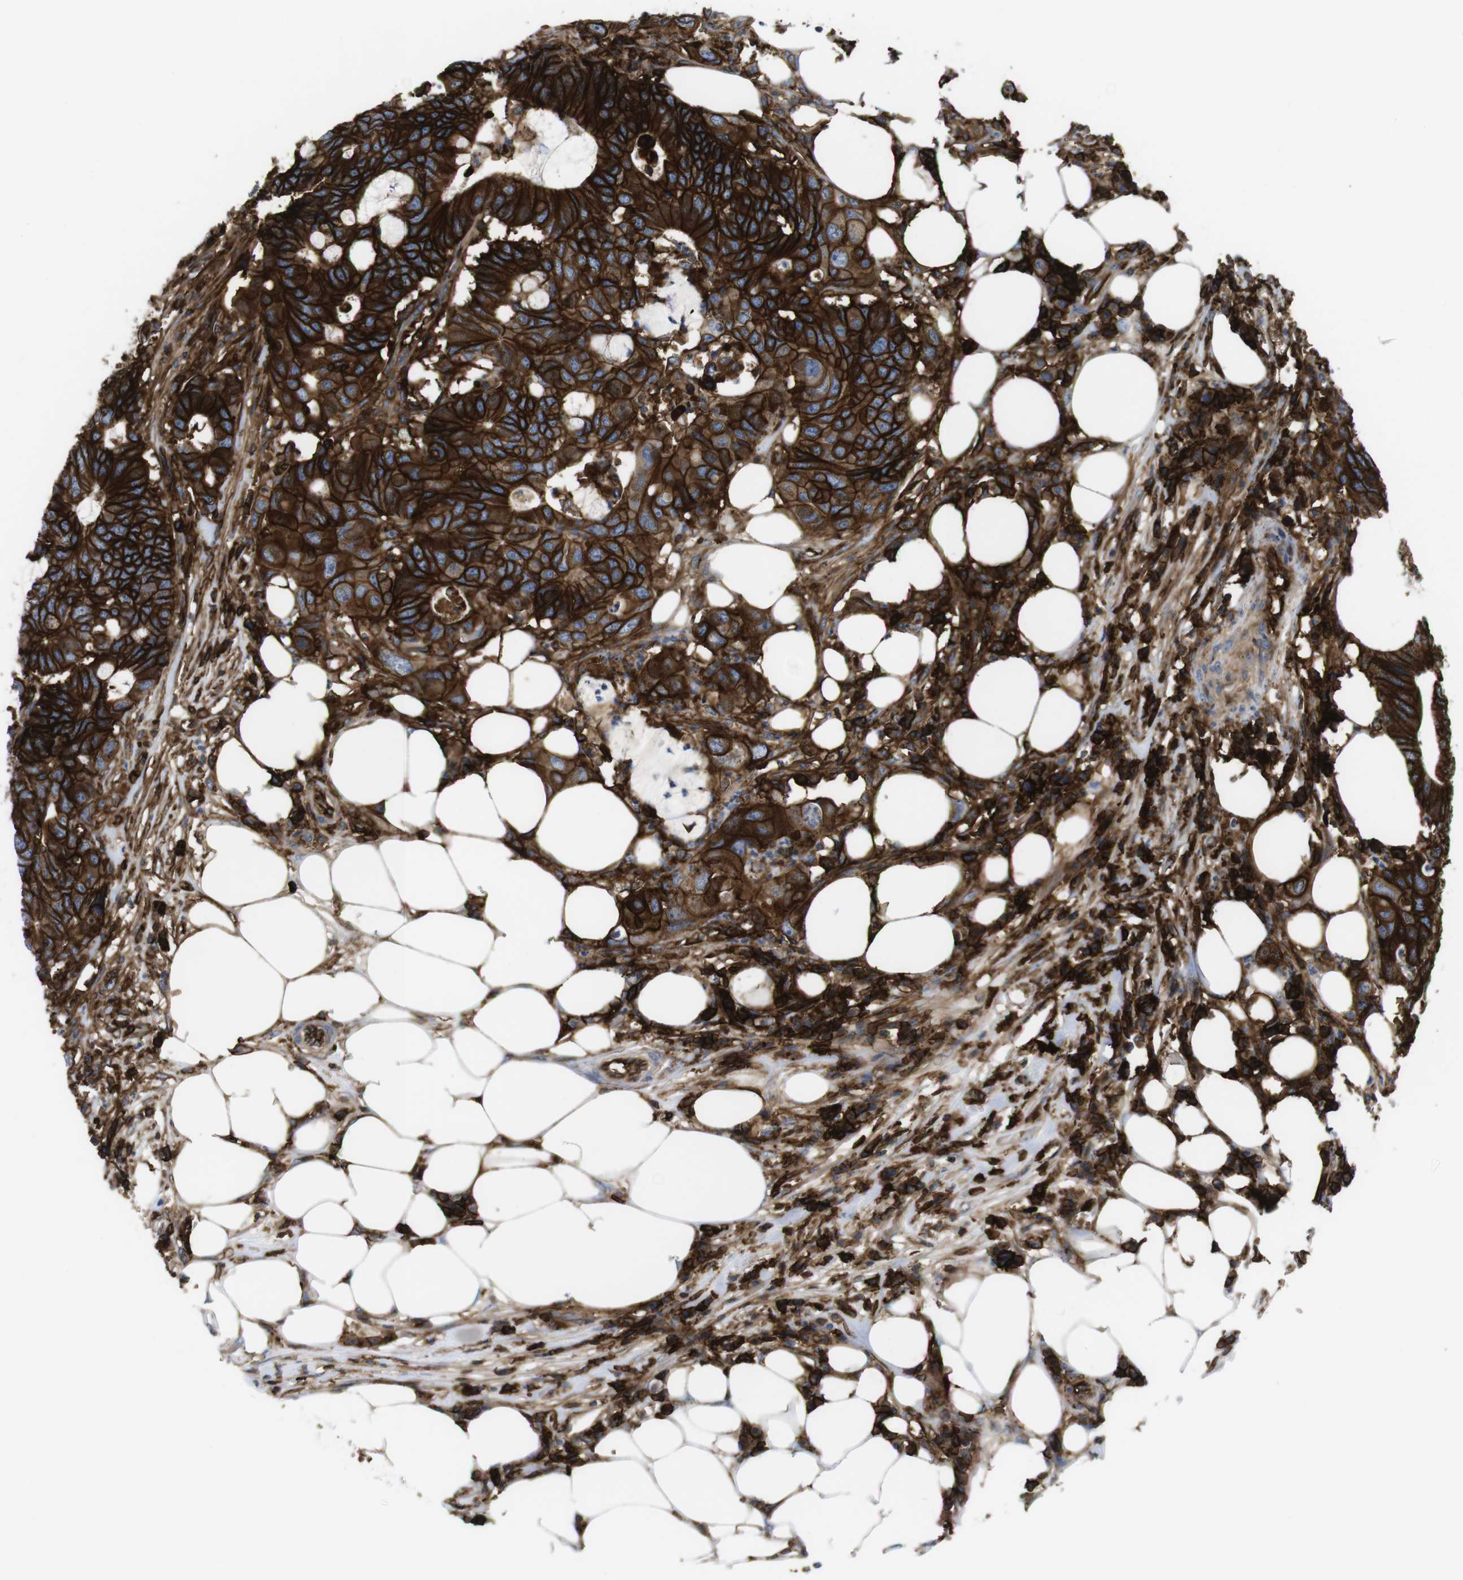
{"staining": {"intensity": "strong", "quantity": ">75%", "location": "cytoplasmic/membranous"}, "tissue": "colorectal cancer", "cell_type": "Tumor cells", "image_type": "cancer", "snomed": [{"axis": "morphology", "description": "Adenocarcinoma, NOS"}, {"axis": "topography", "description": "Colon"}], "caption": "This is a histology image of IHC staining of colorectal adenocarcinoma, which shows strong expression in the cytoplasmic/membranous of tumor cells.", "gene": "CCR6", "patient": {"sex": "male", "age": 71}}